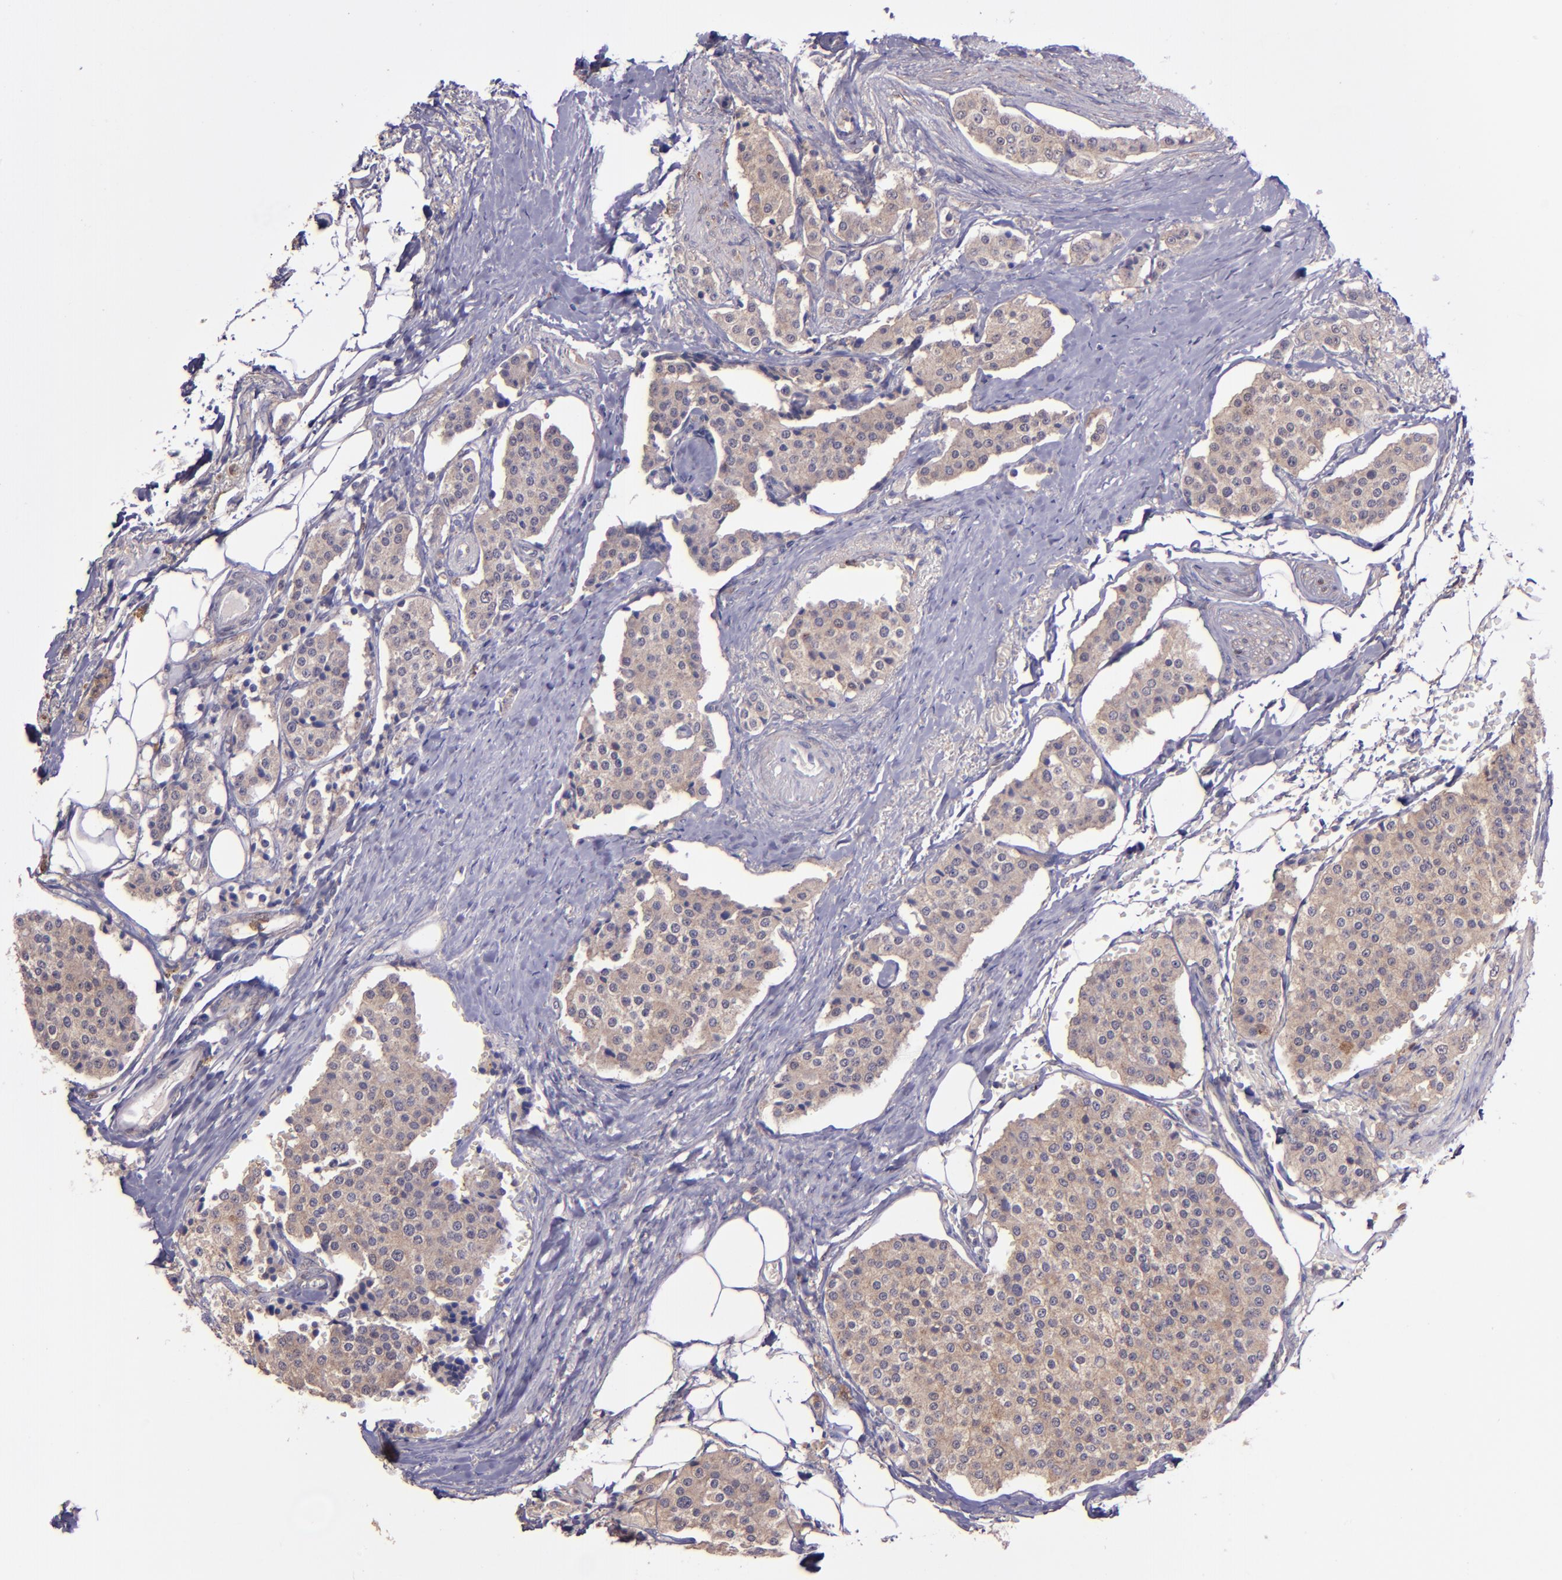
{"staining": {"intensity": "weak", "quantity": ">75%", "location": "cytoplasmic/membranous"}, "tissue": "carcinoid", "cell_type": "Tumor cells", "image_type": "cancer", "snomed": [{"axis": "morphology", "description": "Carcinoid, malignant, NOS"}, {"axis": "topography", "description": "Colon"}], "caption": "Immunohistochemistry histopathology image of human carcinoid stained for a protein (brown), which shows low levels of weak cytoplasmic/membranous positivity in approximately >75% of tumor cells.", "gene": "WASHC1", "patient": {"sex": "female", "age": 61}}